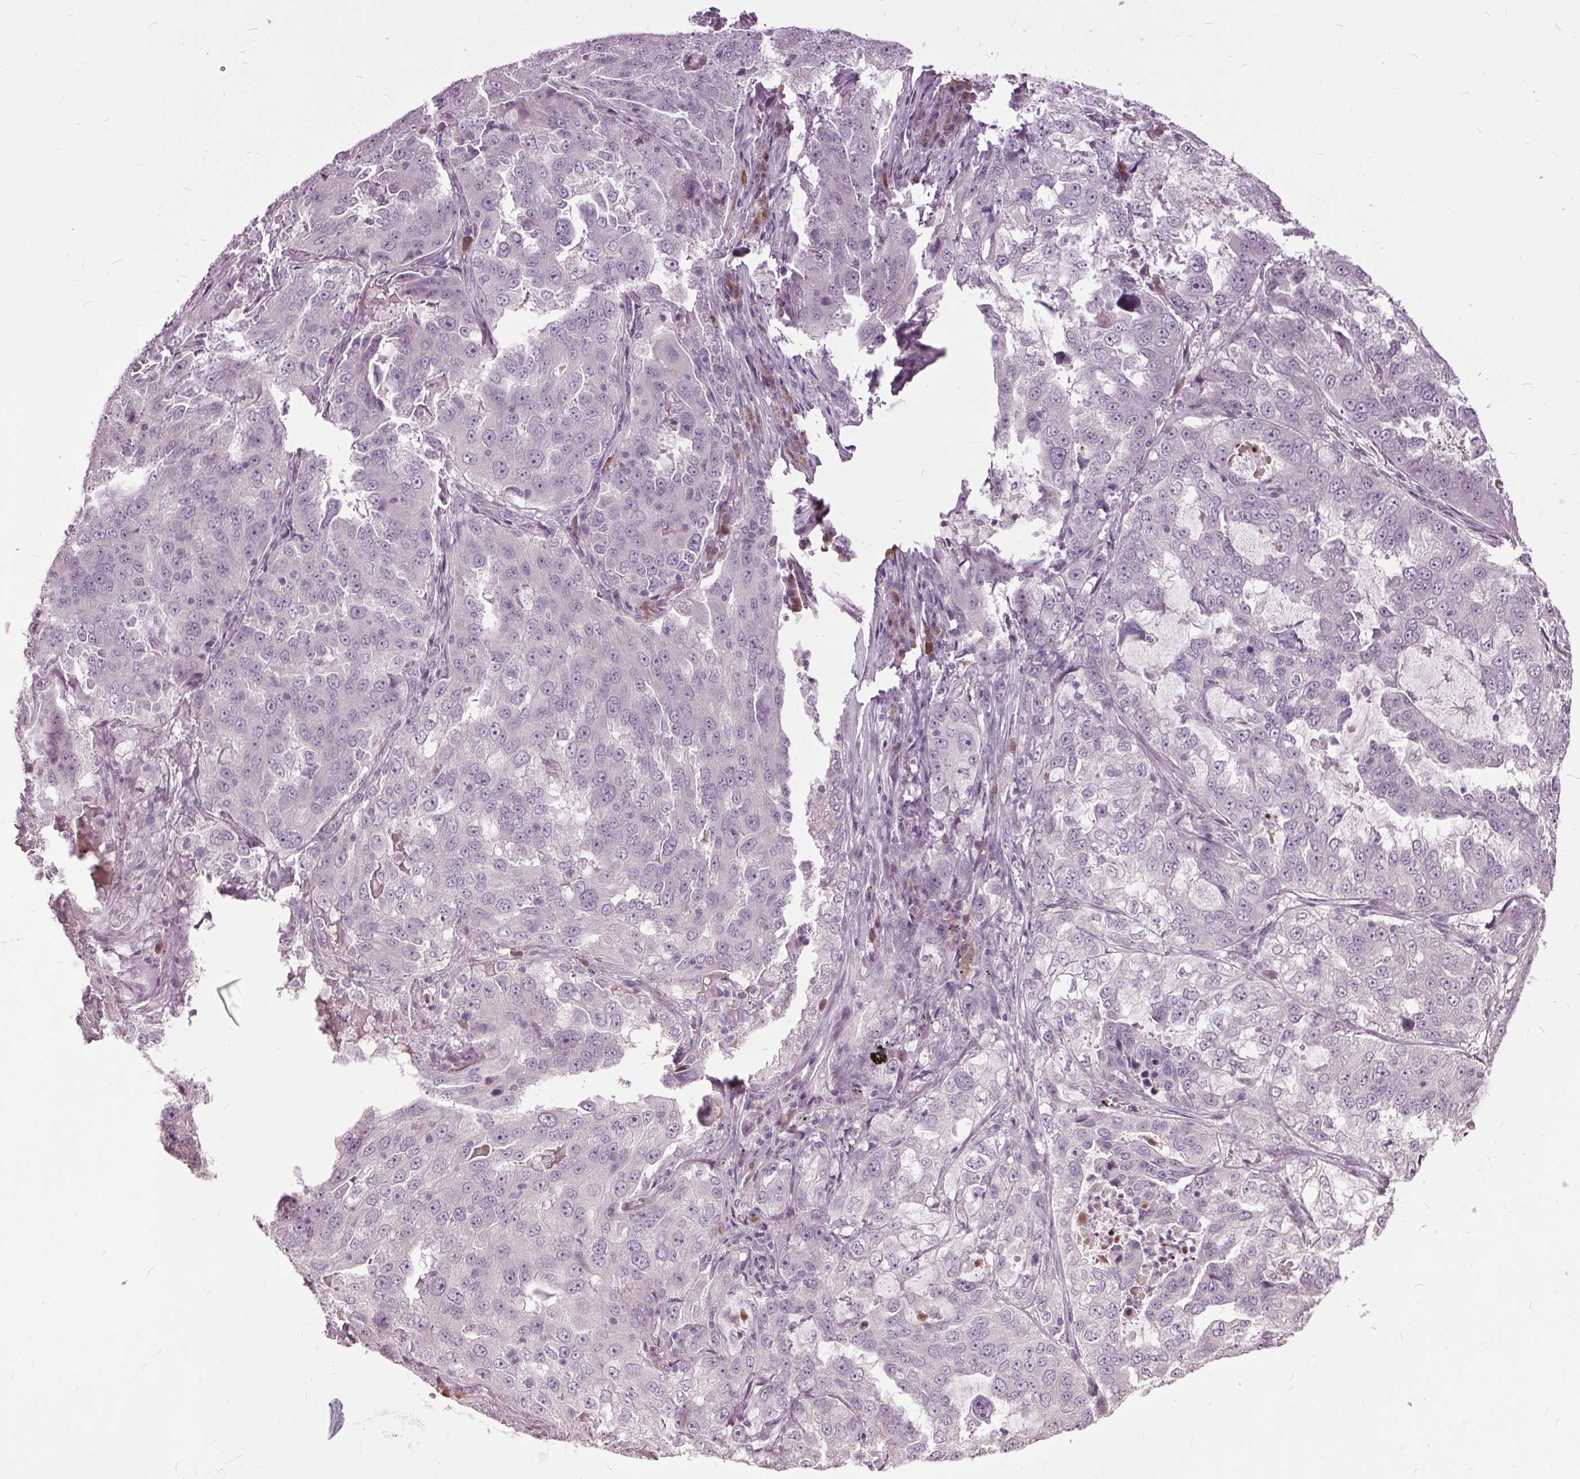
{"staining": {"intensity": "negative", "quantity": "none", "location": "none"}, "tissue": "lung cancer", "cell_type": "Tumor cells", "image_type": "cancer", "snomed": [{"axis": "morphology", "description": "Adenocarcinoma, NOS"}, {"axis": "topography", "description": "Lung"}], "caption": "Tumor cells are negative for protein expression in human lung cancer (adenocarcinoma). (Stains: DAB immunohistochemistry (IHC) with hematoxylin counter stain, Microscopy: brightfield microscopy at high magnification).", "gene": "CXCL16", "patient": {"sex": "female", "age": 61}}